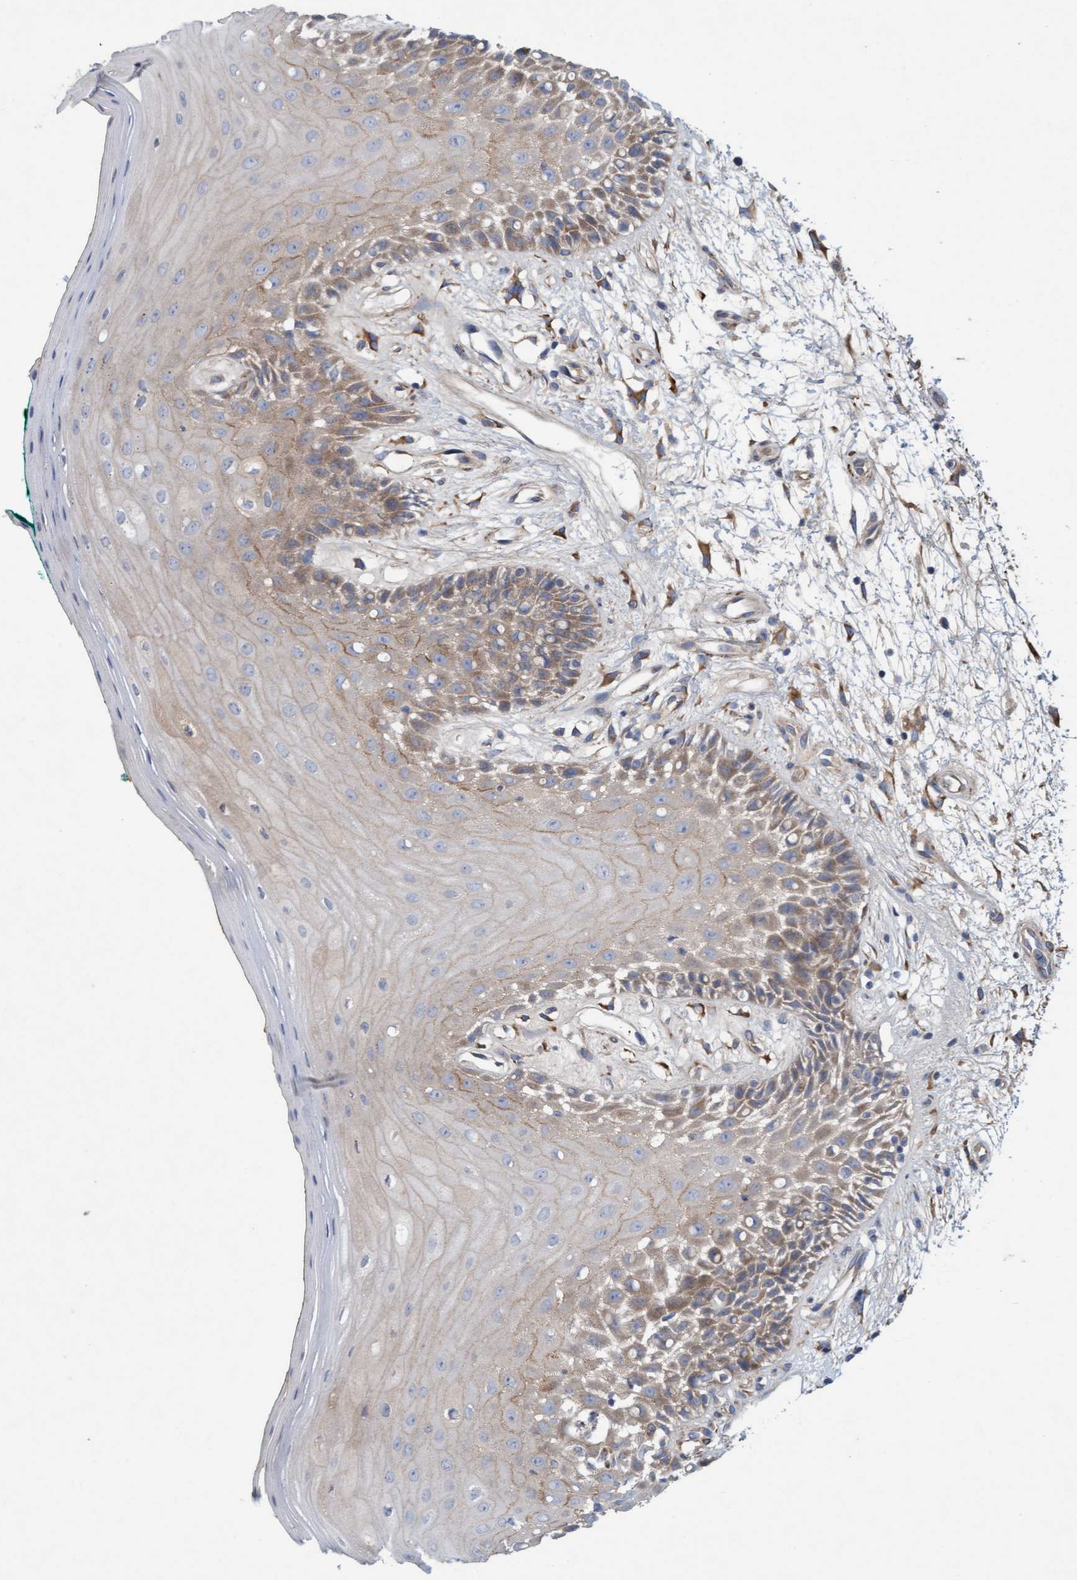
{"staining": {"intensity": "weak", "quantity": "25%-75%", "location": "cytoplasmic/membranous"}, "tissue": "oral mucosa", "cell_type": "Squamous epithelial cells", "image_type": "normal", "snomed": [{"axis": "morphology", "description": "Normal tissue, NOS"}, {"axis": "morphology", "description": "Squamous cell carcinoma, NOS"}, {"axis": "topography", "description": "Skeletal muscle"}, {"axis": "topography", "description": "Oral tissue"}, {"axis": "topography", "description": "Head-Neck"}], "caption": "Protein analysis of unremarkable oral mucosa displays weak cytoplasmic/membranous positivity in approximately 25%-75% of squamous epithelial cells. (IHC, brightfield microscopy, high magnification).", "gene": "DDHD2", "patient": {"sex": "female", "age": 84}}